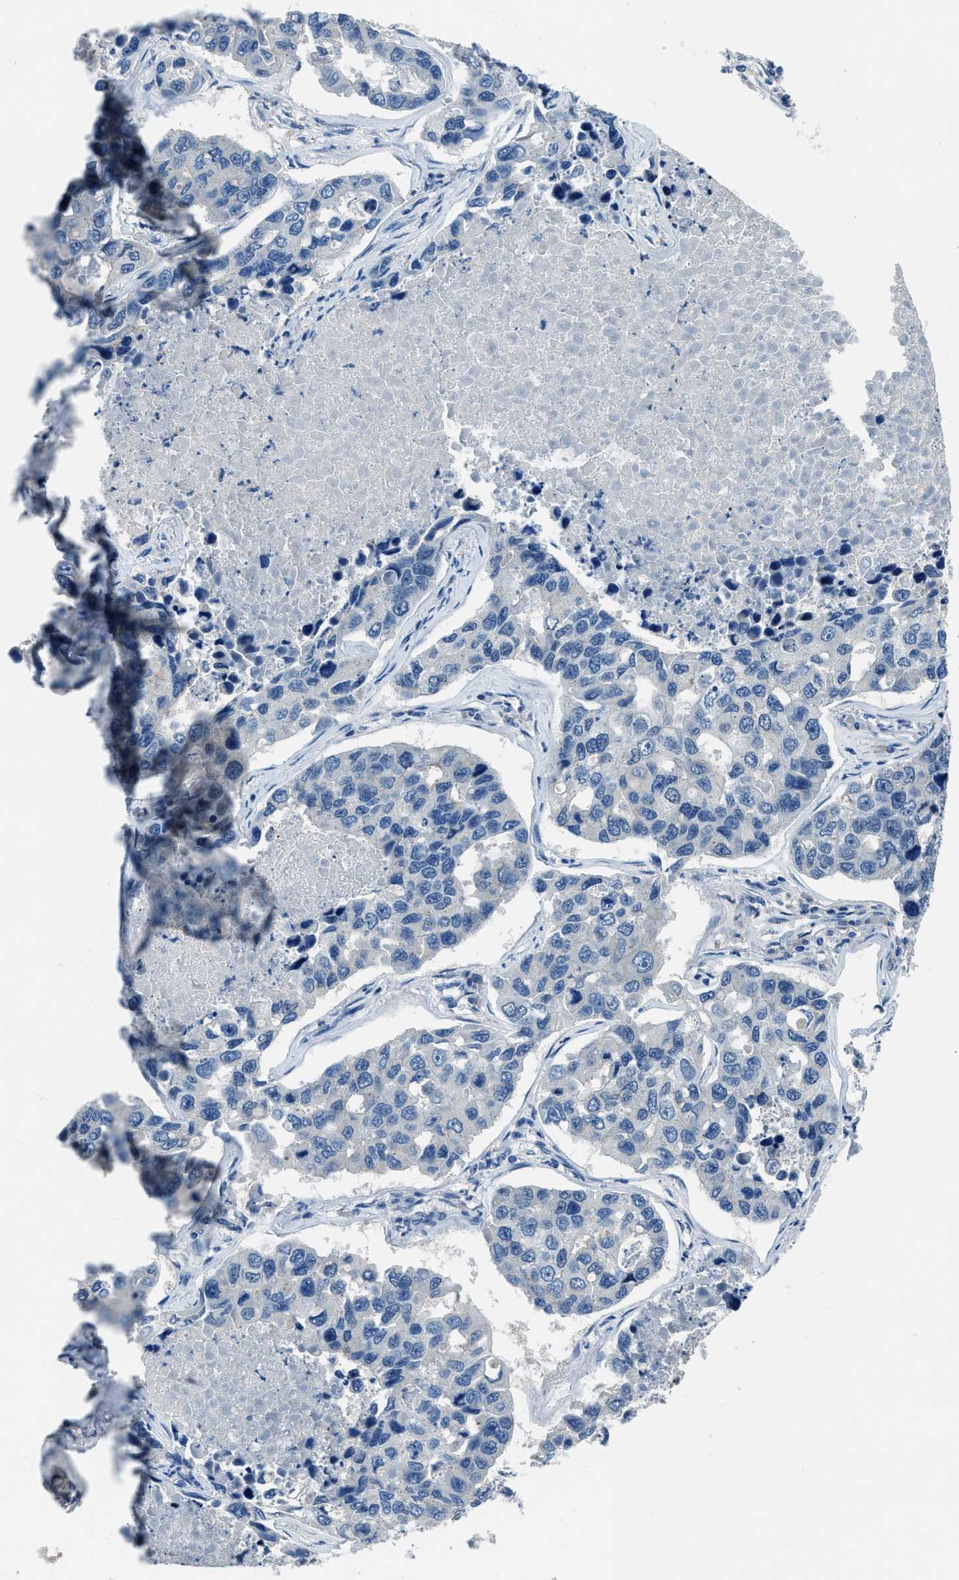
{"staining": {"intensity": "negative", "quantity": "none", "location": "none"}, "tissue": "lung cancer", "cell_type": "Tumor cells", "image_type": "cancer", "snomed": [{"axis": "morphology", "description": "Adenocarcinoma, NOS"}, {"axis": "topography", "description": "Lung"}], "caption": "There is no significant staining in tumor cells of lung cancer (adenocarcinoma). Brightfield microscopy of immunohistochemistry (IHC) stained with DAB (brown) and hematoxylin (blue), captured at high magnification.", "gene": "DUSP19", "patient": {"sex": "male", "age": 64}}